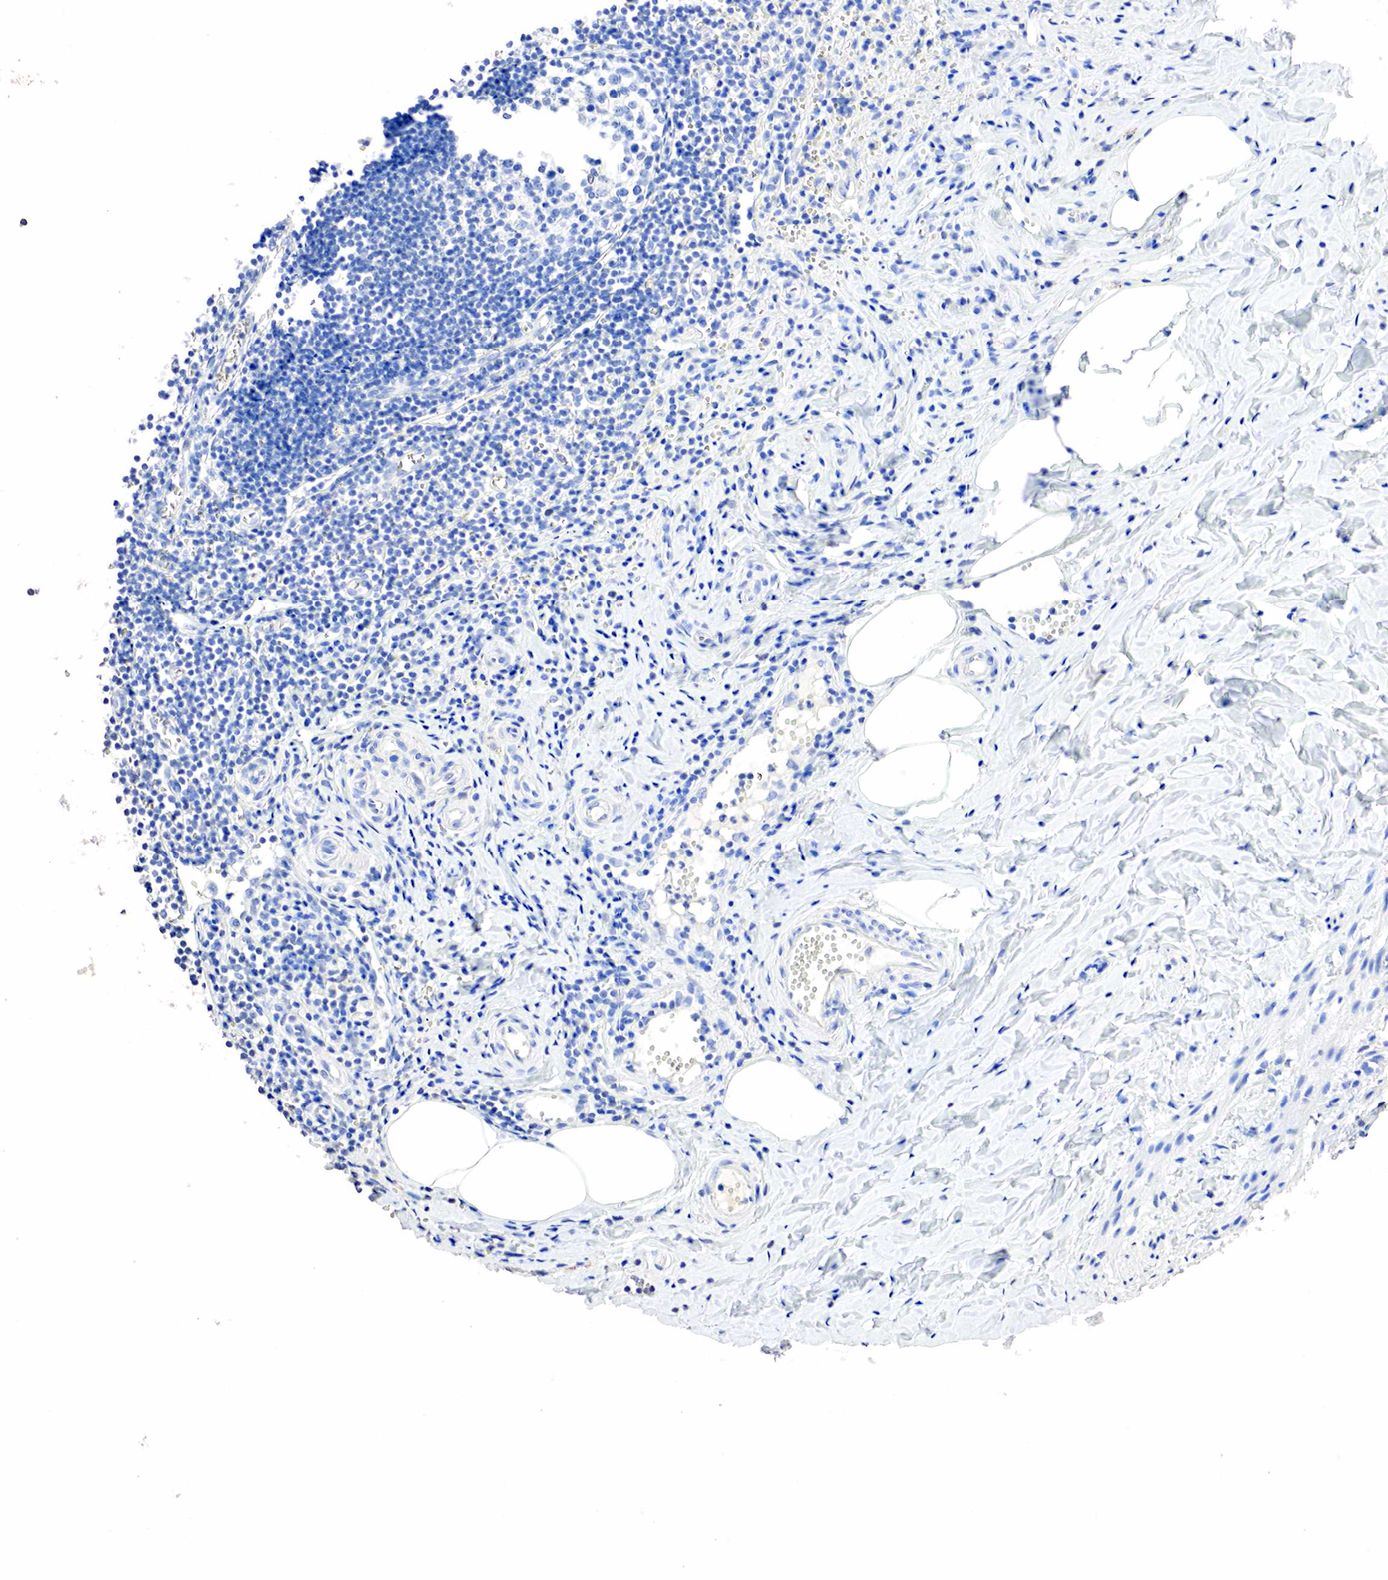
{"staining": {"intensity": "negative", "quantity": "none", "location": "none"}, "tissue": "appendix", "cell_type": "Glandular cells", "image_type": "normal", "snomed": [{"axis": "morphology", "description": "Normal tissue, NOS"}, {"axis": "topography", "description": "Appendix"}], "caption": "Immunohistochemical staining of unremarkable appendix reveals no significant positivity in glandular cells. (Immunohistochemistry, brightfield microscopy, high magnification).", "gene": "SST", "patient": {"sex": "female", "age": 19}}